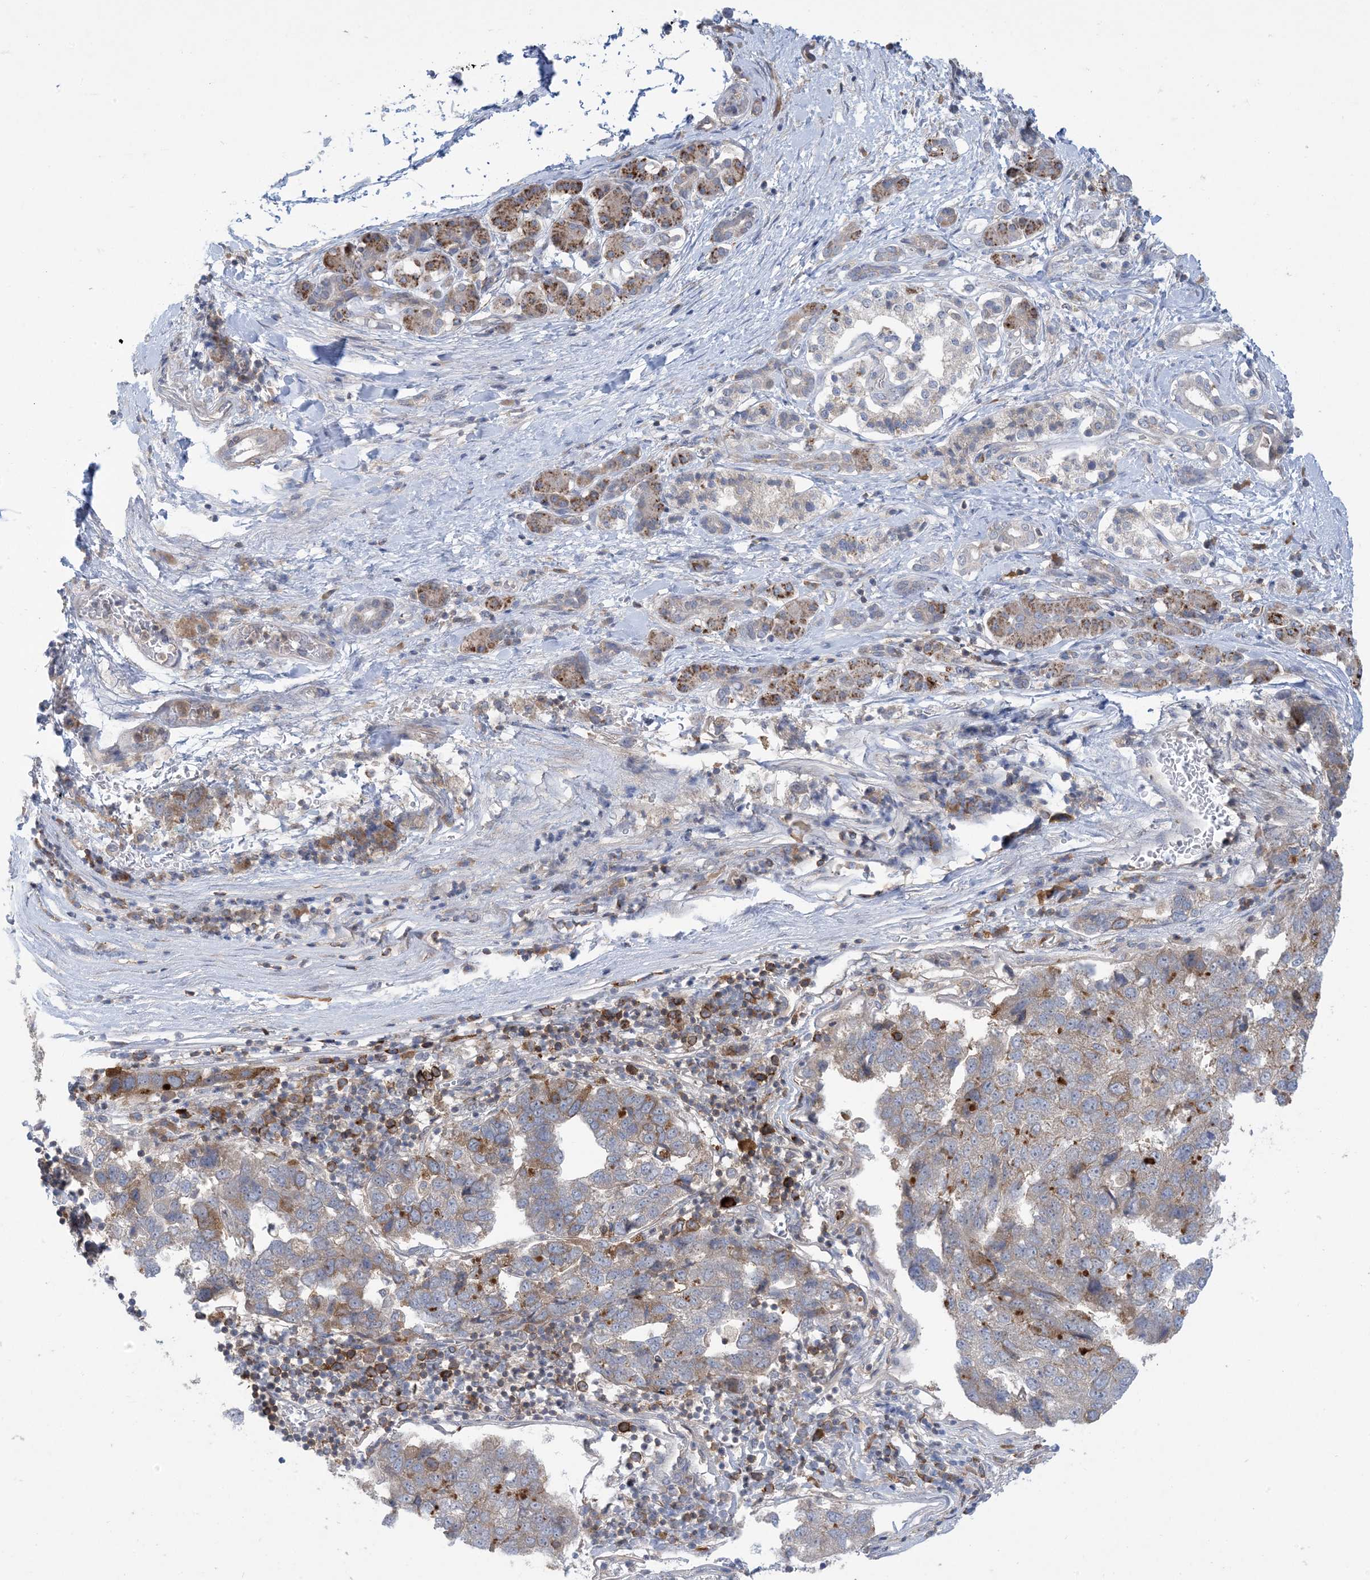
{"staining": {"intensity": "moderate", "quantity": "<25%", "location": "cytoplasmic/membranous"}, "tissue": "pancreatic cancer", "cell_type": "Tumor cells", "image_type": "cancer", "snomed": [{"axis": "morphology", "description": "Adenocarcinoma, NOS"}, {"axis": "topography", "description": "Pancreas"}], "caption": "Moderate cytoplasmic/membranous positivity is appreciated in about <25% of tumor cells in adenocarcinoma (pancreatic). The staining was performed using DAB to visualize the protein expression in brown, while the nuclei were stained in blue with hematoxylin (Magnification: 20x).", "gene": "AOC1", "patient": {"sex": "female", "age": 61}}